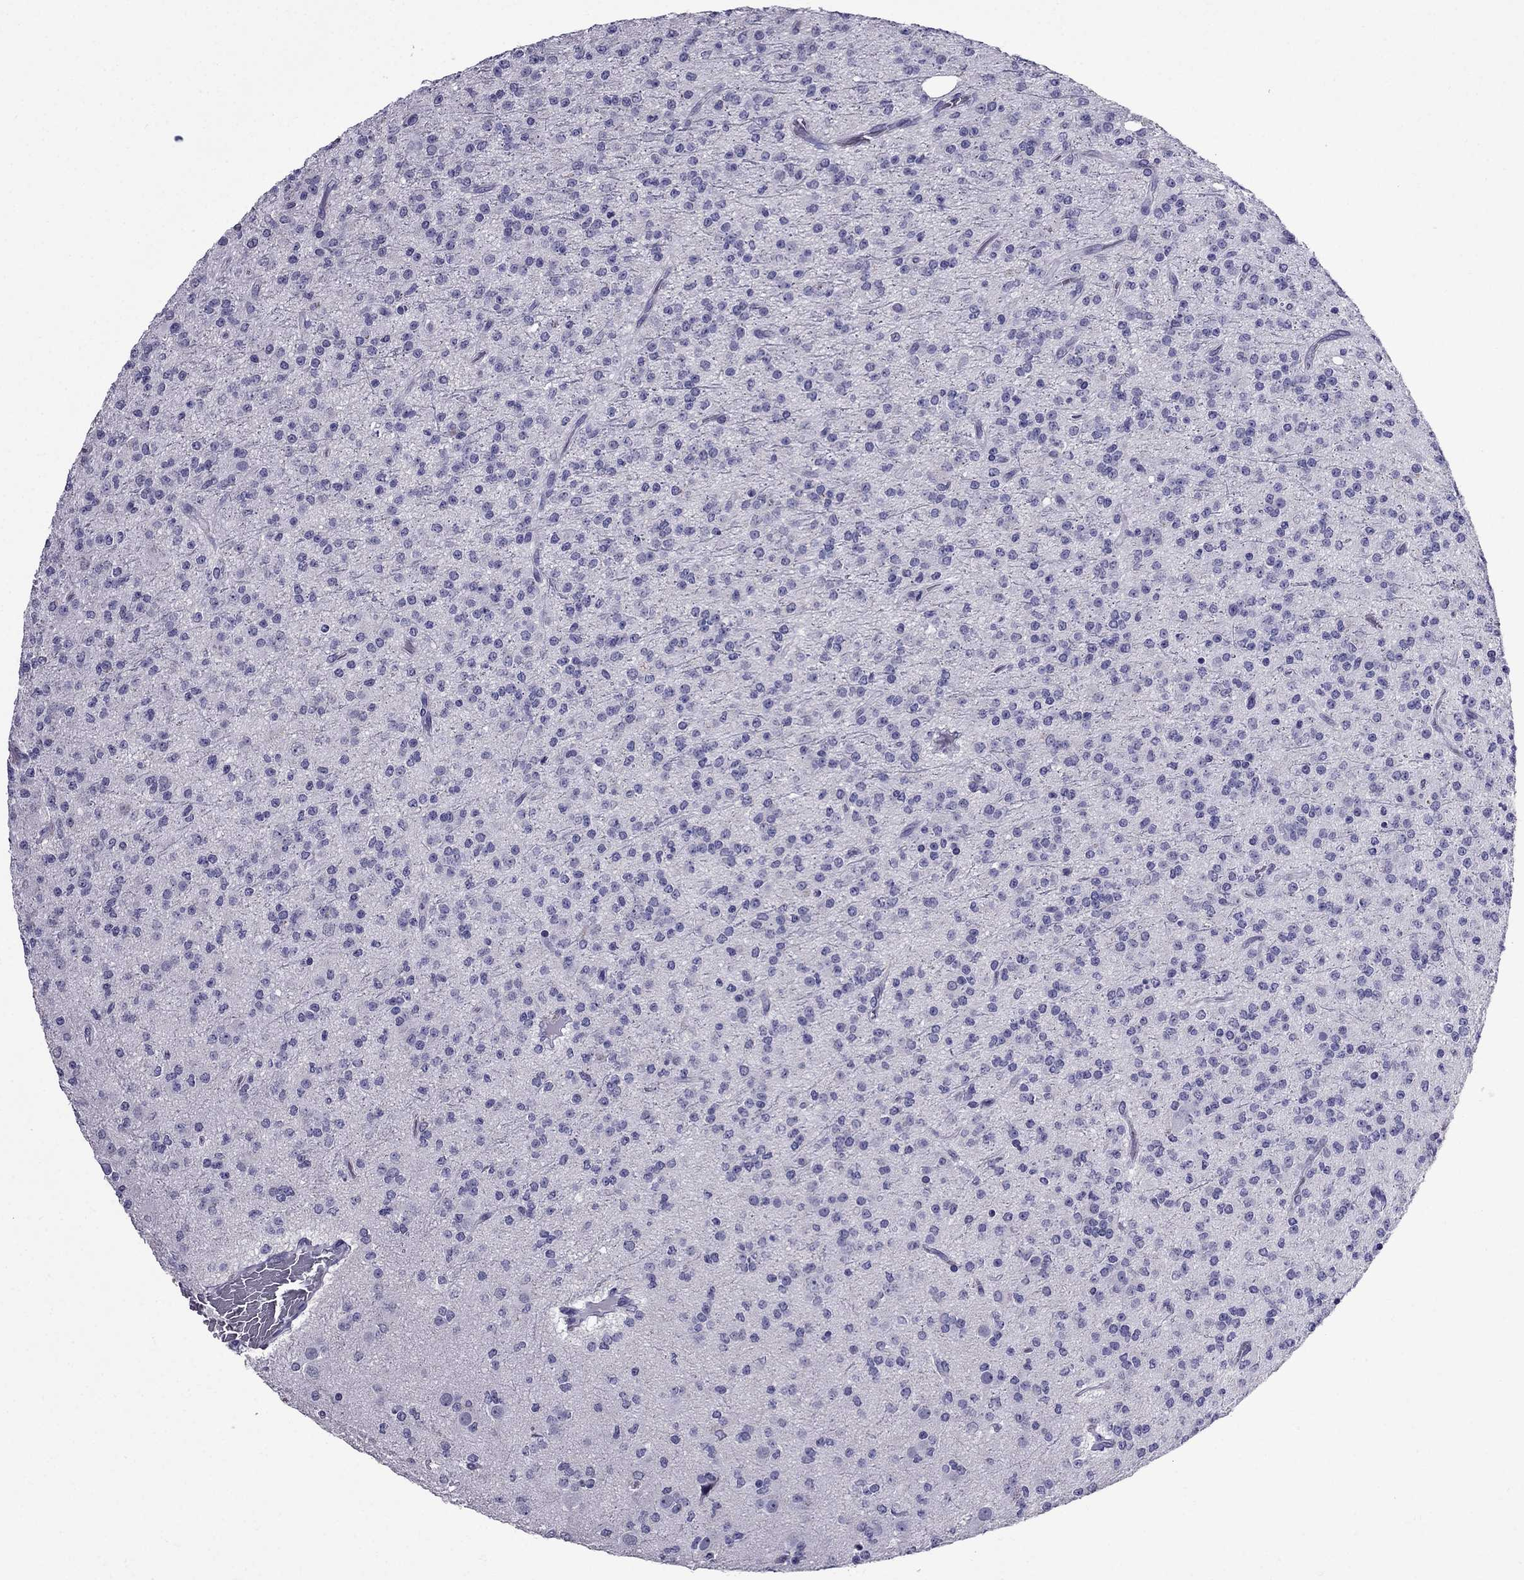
{"staining": {"intensity": "negative", "quantity": "none", "location": "none"}, "tissue": "glioma", "cell_type": "Tumor cells", "image_type": "cancer", "snomed": [{"axis": "morphology", "description": "Glioma, malignant, Low grade"}, {"axis": "topography", "description": "Brain"}], "caption": "An immunohistochemistry photomicrograph of glioma is shown. There is no staining in tumor cells of glioma.", "gene": "OLFM4", "patient": {"sex": "male", "age": 27}}